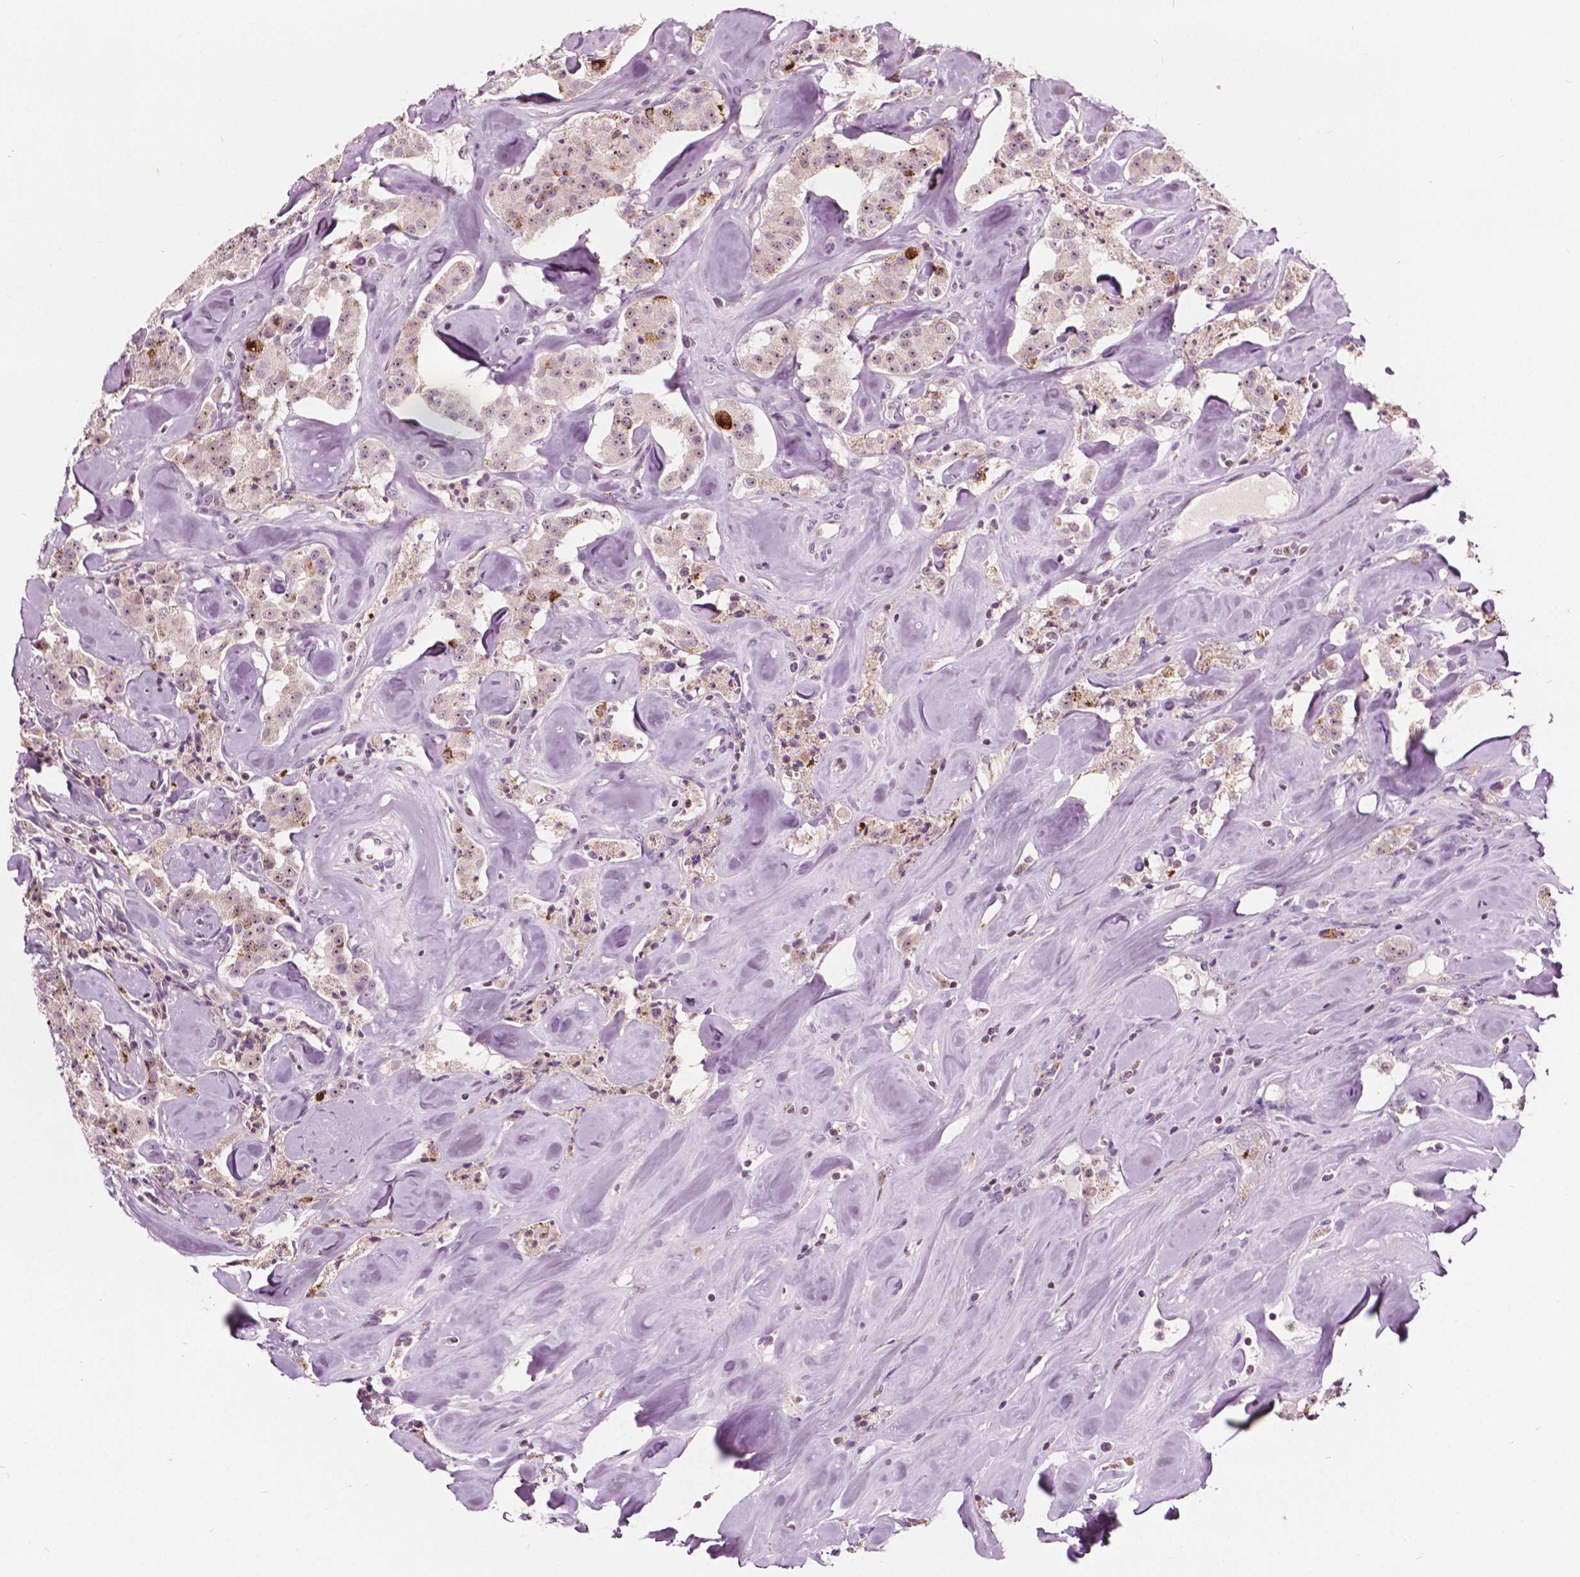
{"staining": {"intensity": "weak", "quantity": "<25%", "location": "cytoplasmic/membranous,nuclear"}, "tissue": "carcinoid", "cell_type": "Tumor cells", "image_type": "cancer", "snomed": [{"axis": "morphology", "description": "Carcinoid, malignant, NOS"}, {"axis": "topography", "description": "Pancreas"}], "caption": "DAB (3,3'-diaminobenzidine) immunohistochemical staining of human malignant carcinoid shows no significant staining in tumor cells. (DAB IHC with hematoxylin counter stain).", "gene": "ODF3L2", "patient": {"sex": "male", "age": 41}}